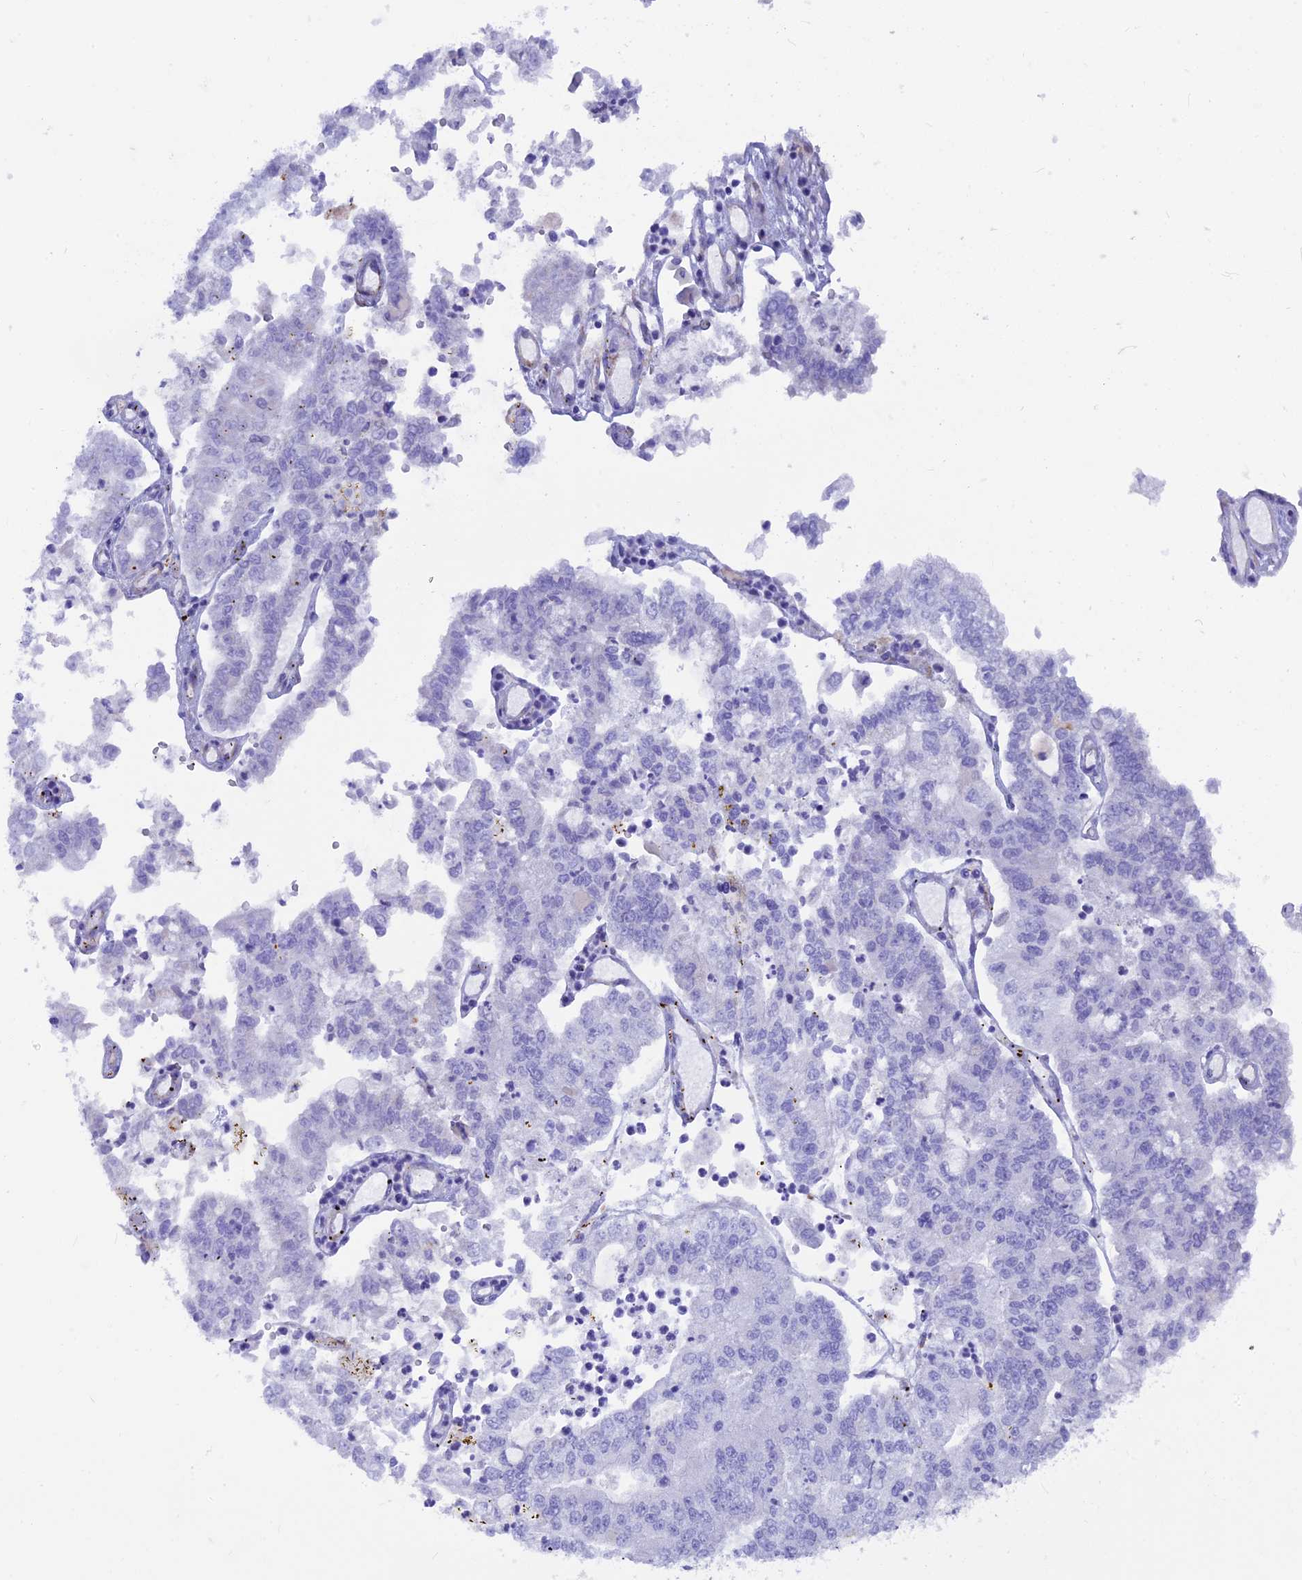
{"staining": {"intensity": "negative", "quantity": "none", "location": "none"}, "tissue": "stomach cancer", "cell_type": "Tumor cells", "image_type": "cancer", "snomed": [{"axis": "morphology", "description": "Adenocarcinoma, NOS"}, {"axis": "topography", "description": "Stomach"}], "caption": "Tumor cells show no significant expression in stomach cancer.", "gene": "GNGT2", "patient": {"sex": "male", "age": 76}}